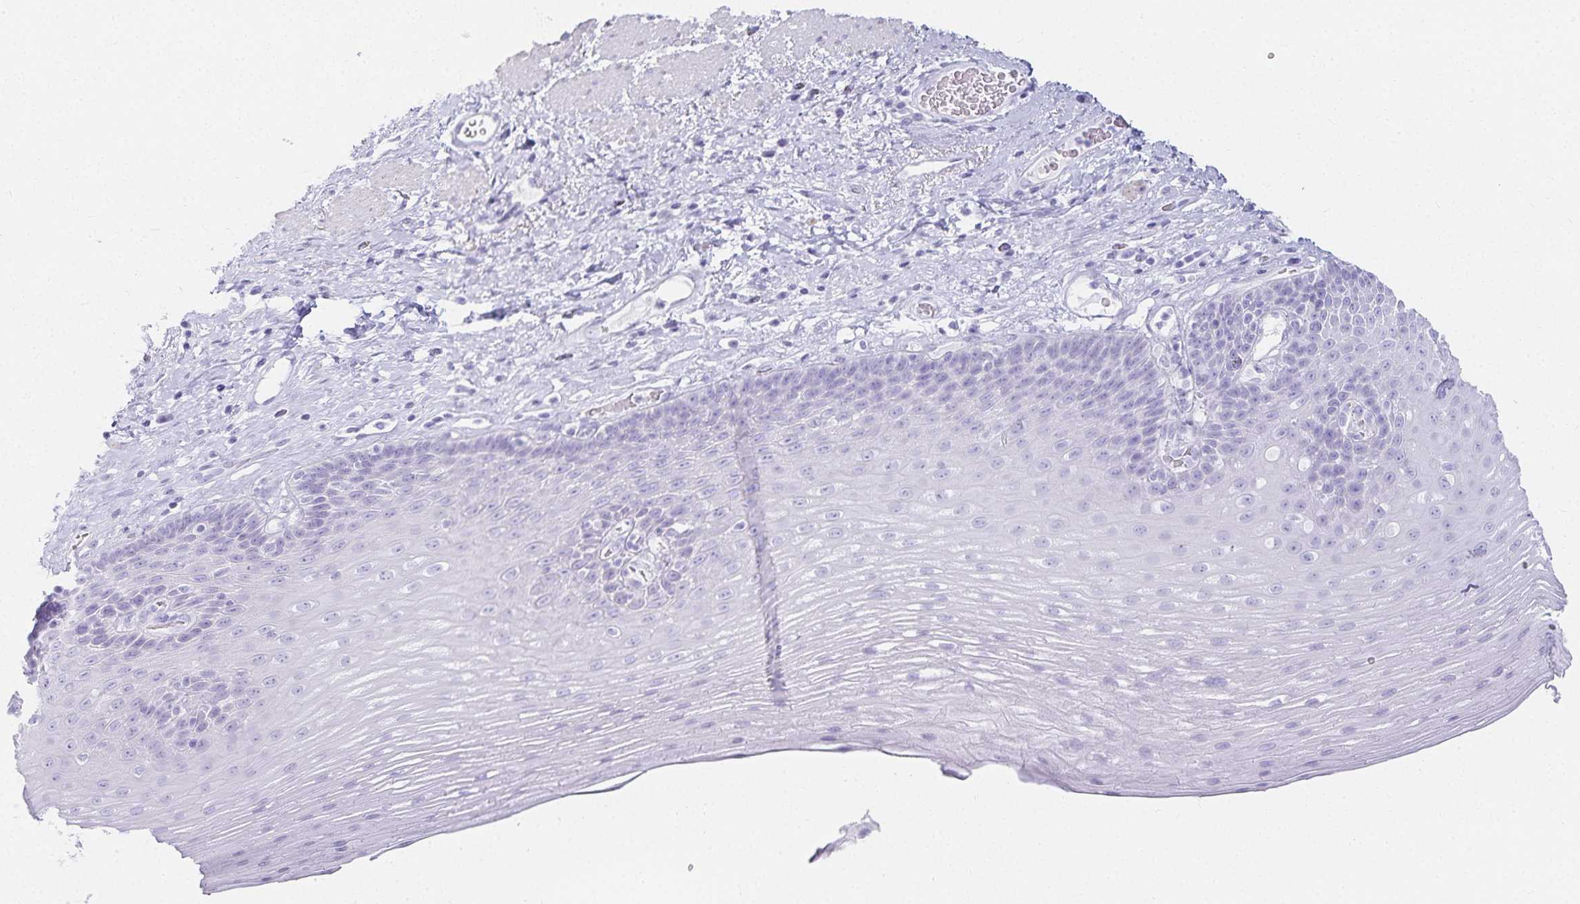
{"staining": {"intensity": "negative", "quantity": "none", "location": "none"}, "tissue": "esophagus", "cell_type": "Squamous epithelial cells", "image_type": "normal", "snomed": [{"axis": "morphology", "description": "Normal tissue, NOS"}, {"axis": "topography", "description": "Esophagus"}], "caption": "This is an IHC micrograph of benign human esophagus. There is no positivity in squamous epithelial cells.", "gene": "GP2", "patient": {"sex": "male", "age": 62}}